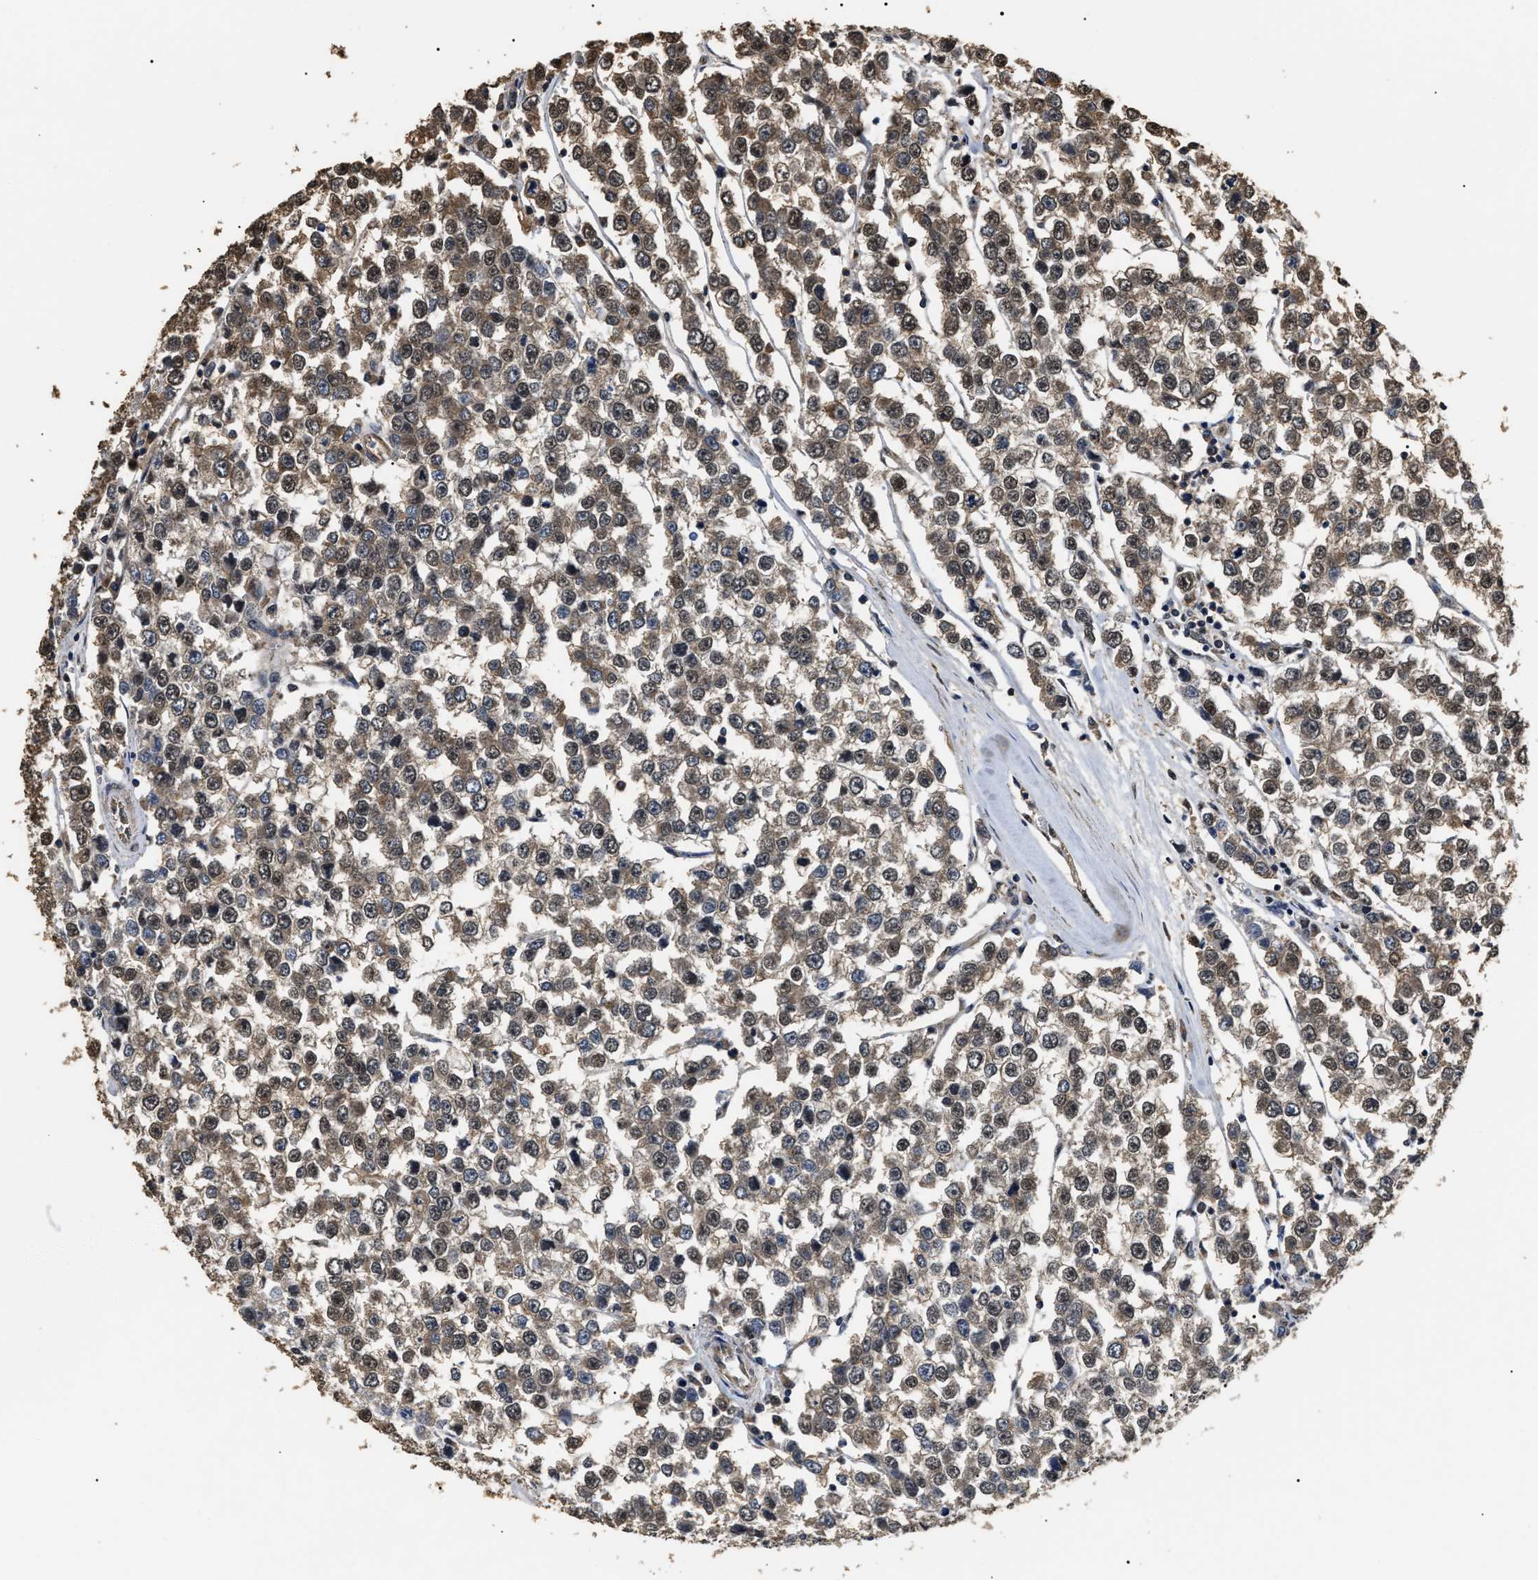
{"staining": {"intensity": "moderate", "quantity": "<25%", "location": "cytoplasmic/membranous,nuclear"}, "tissue": "testis cancer", "cell_type": "Tumor cells", "image_type": "cancer", "snomed": [{"axis": "morphology", "description": "Seminoma, NOS"}, {"axis": "morphology", "description": "Carcinoma, Embryonal, NOS"}, {"axis": "topography", "description": "Testis"}], "caption": "Embryonal carcinoma (testis) tissue reveals moderate cytoplasmic/membranous and nuclear staining in about <25% of tumor cells The staining is performed using DAB (3,3'-diaminobenzidine) brown chromogen to label protein expression. The nuclei are counter-stained blue using hematoxylin.", "gene": "PSMD8", "patient": {"sex": "male", "age": 52}}